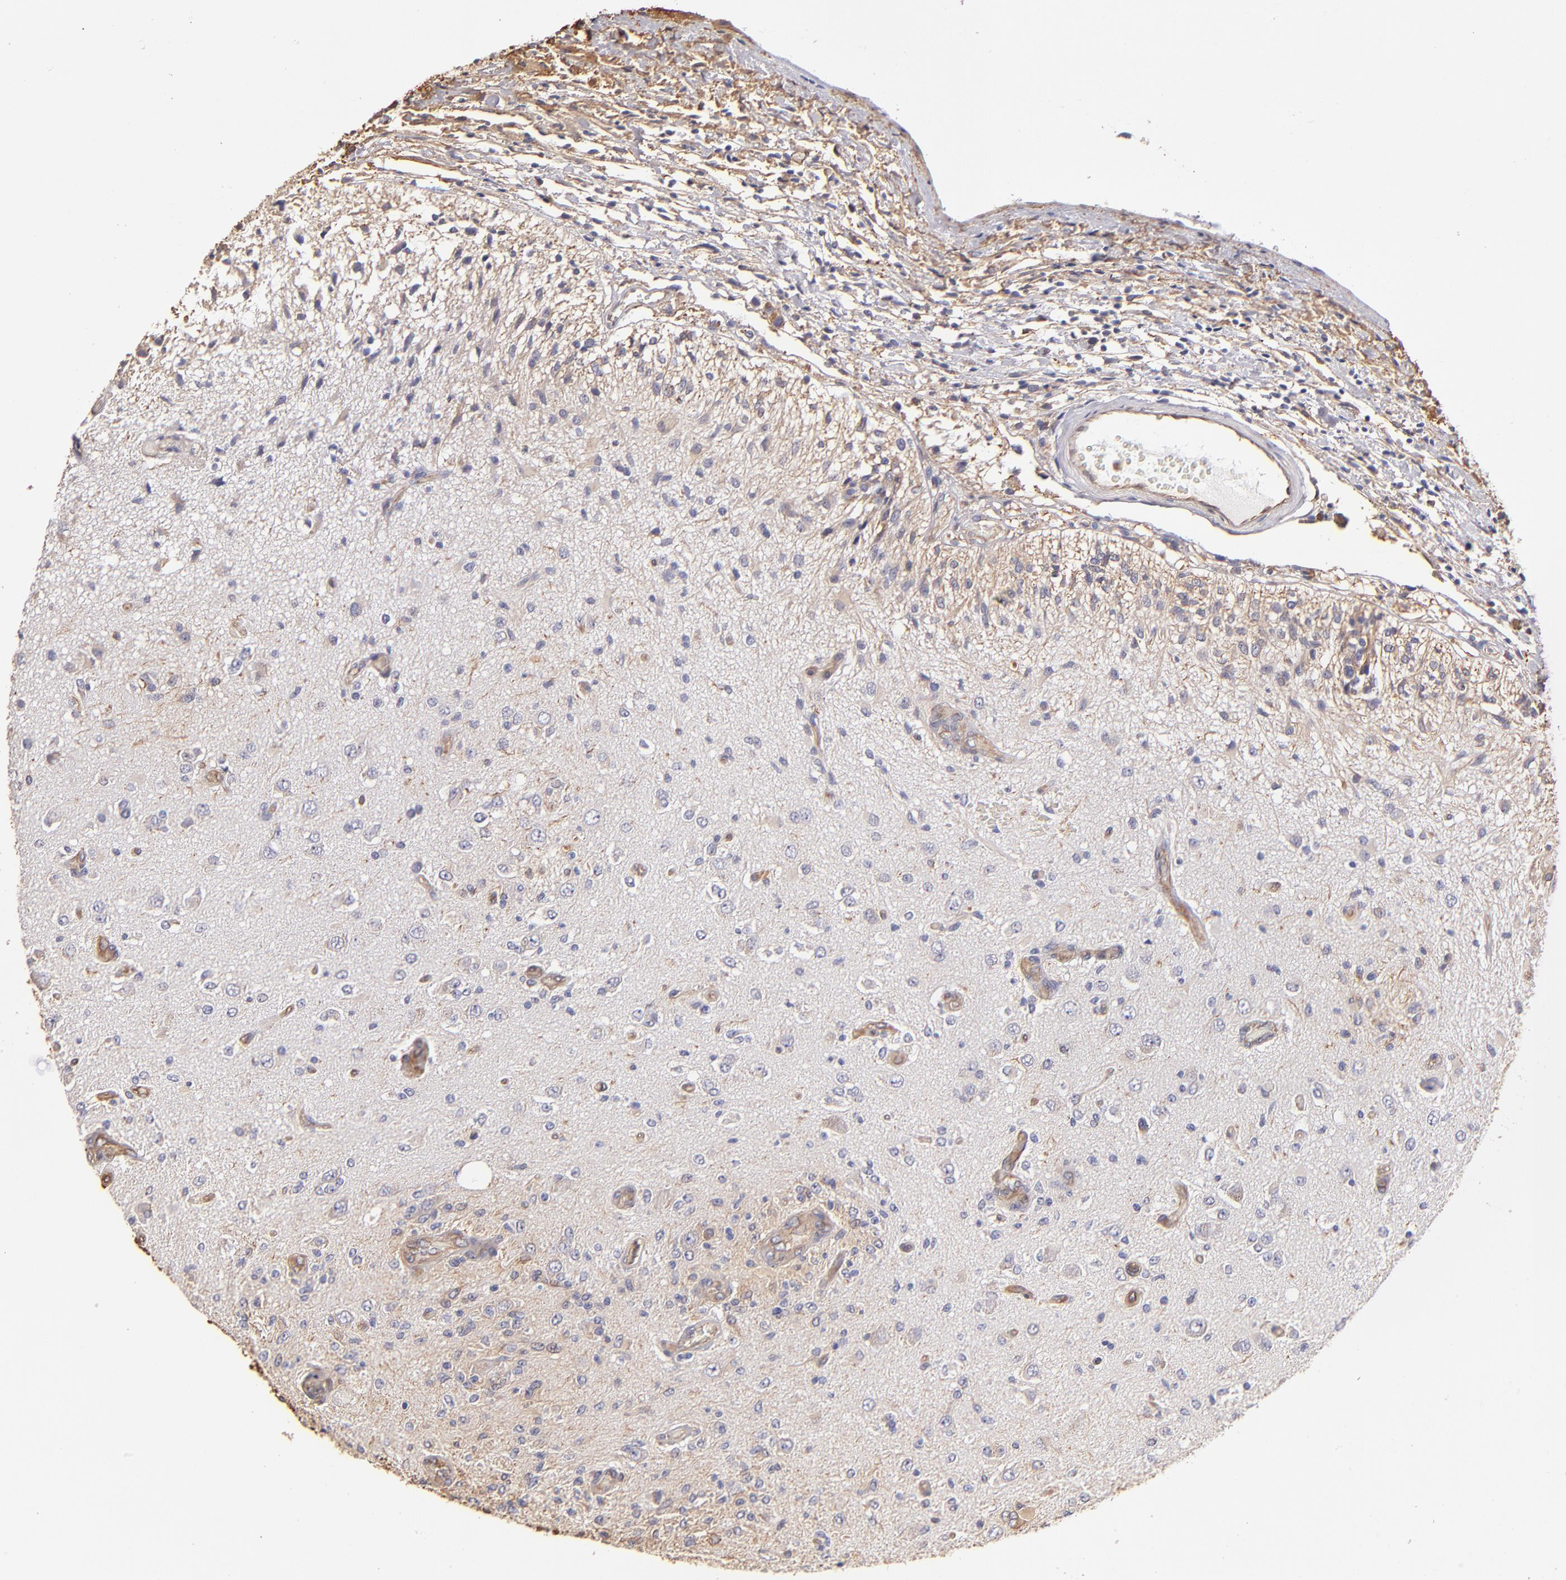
{"staining": {"intensity": "weak", "quantity": "<25%", "location": "cytoplasmic/membranous"}, "tissue": "glioma", "cell_type": "Tumor cells", "image_type": "cancer", "snomed": [{"axis": "morphology", "description": "Normal tissue, NOS"}, {"axis": "morphology", "description": "Glioma, malignant, High grade"}, {"axis": "topography", "description": "Cerebral cortex"}], "caption": "Photomicrograph shows no protein expression in tumor cells of malignant glioma (high-grade) tissue.", "gene": "ABCC1", "patient": {"sex": "male", "age": 77}}